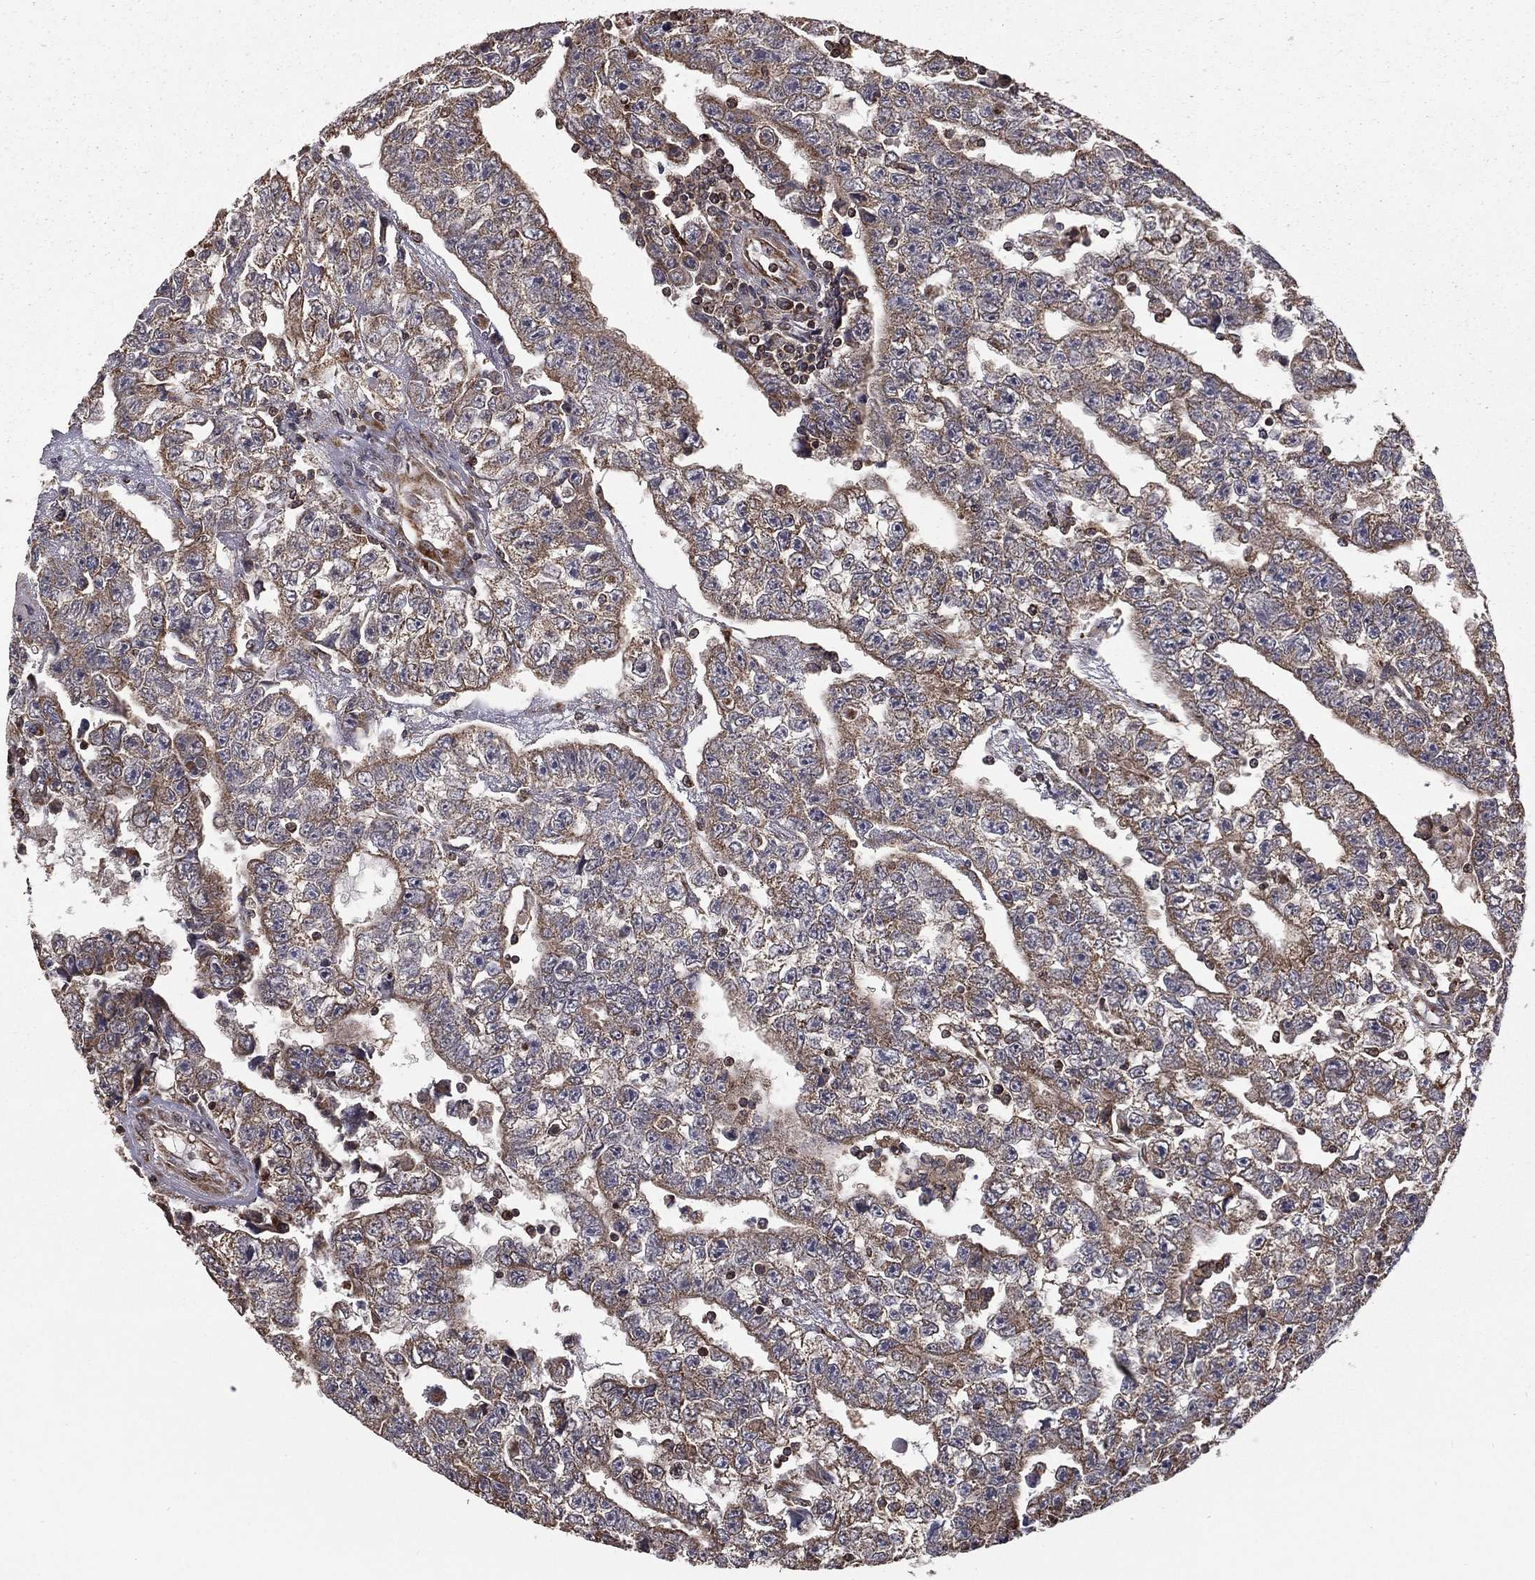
{"staining": {"intensity": "weak", "quantity": "25%-75%", "location": "cytoplasmic/membranous"}, "tissue": "testis cancer", "cell_type": "Tumor cells", "image_type": "cancer", "snomed": [{"axis": "morphology", "description": "Carcinoma, Embryonal, NOS"}, {"axis": "topography", "description": "Testis"}], "caption": "Protein expression analysis of testis cancer (embryonal carcinoma) demonstrates weak cytoplasmic/membranous staining in approximately 25%-75% of tumor cells.", "gene": "OLFML1", "patient": {"sex": "male", "age": 25}}